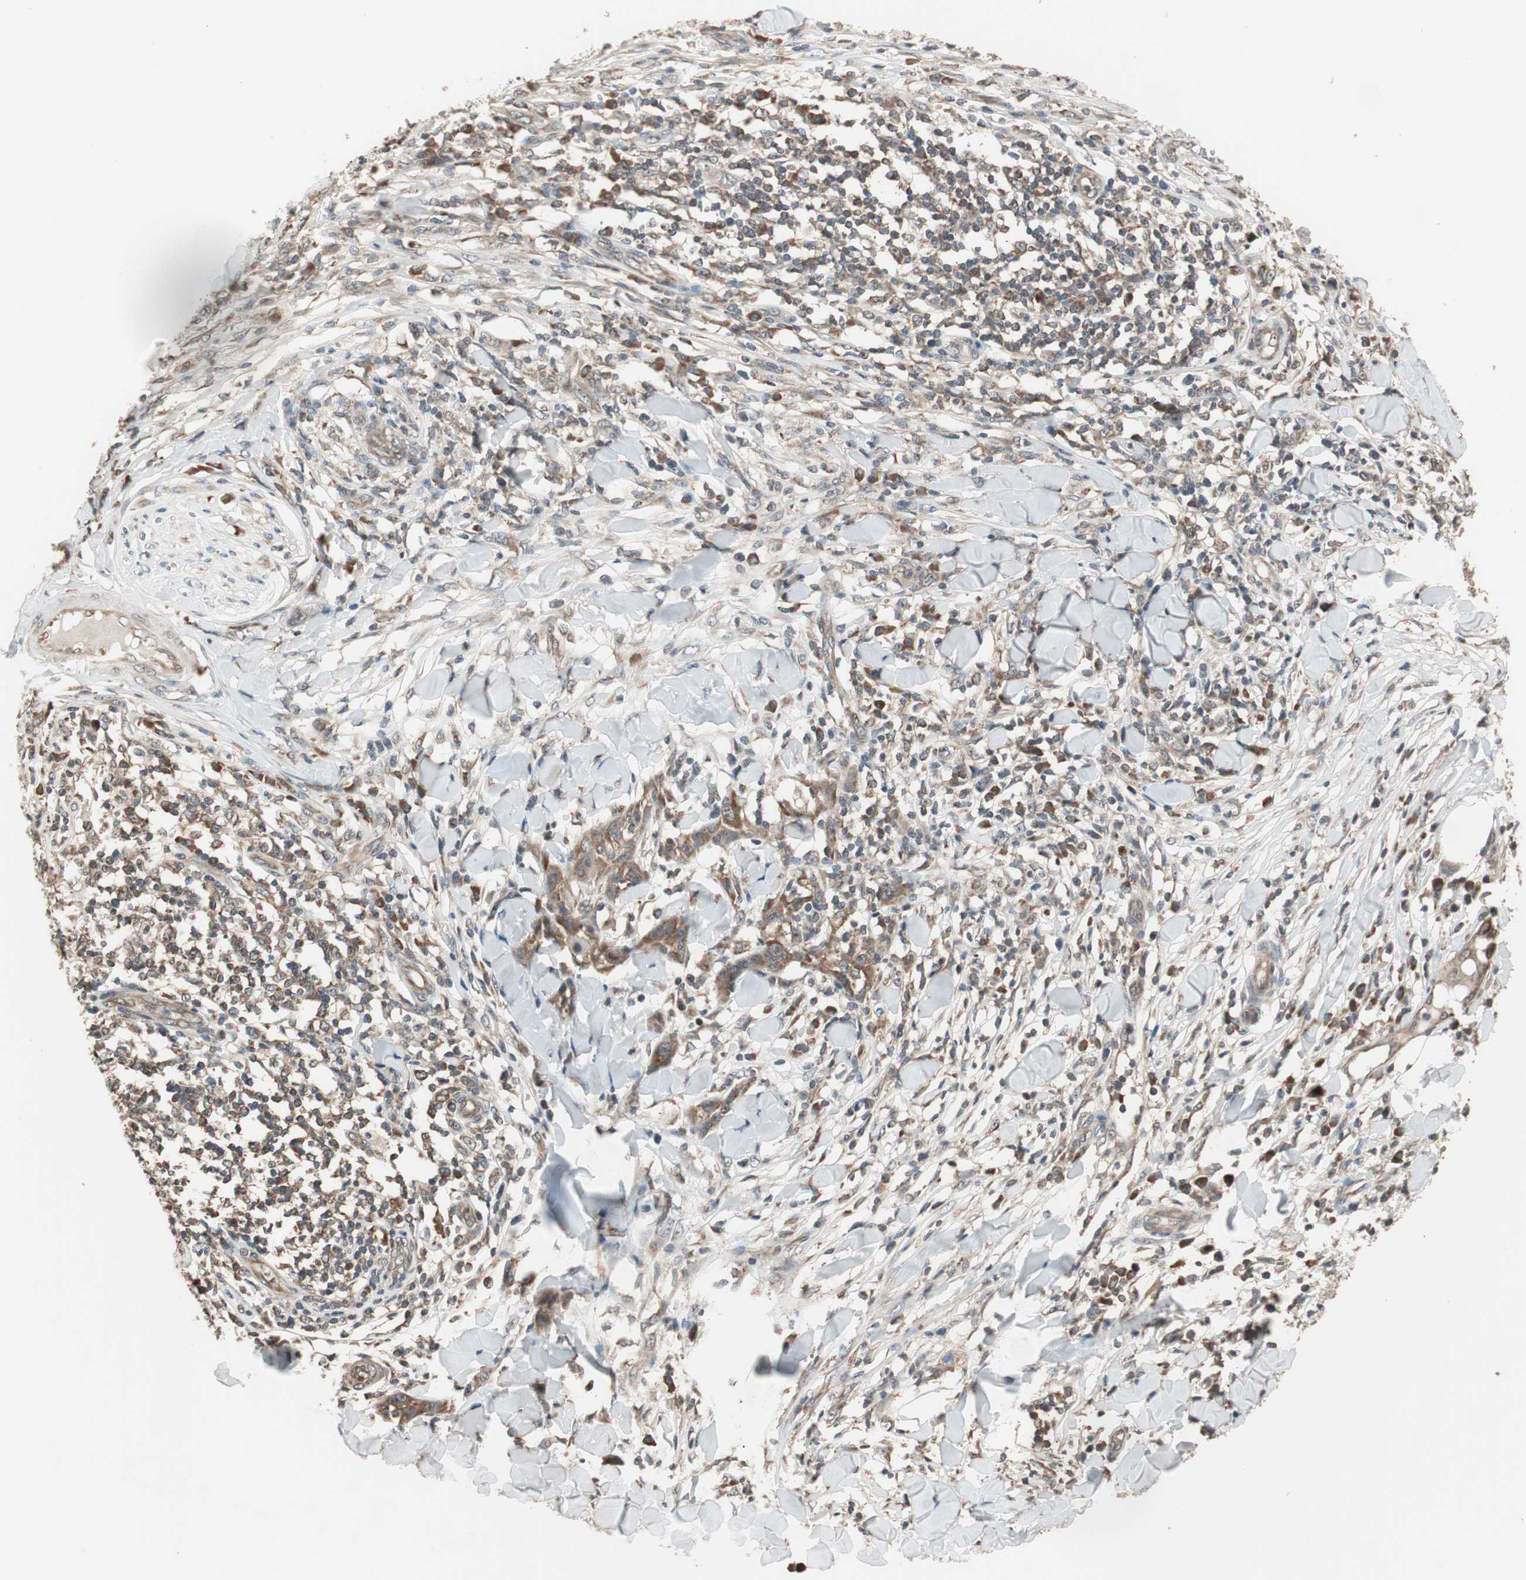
{"staining": {"intensity": "weak", "quantity": ">75%", "location": "cytoplasmic/membranous"}, "tissue": "skin cancer", "cell_type": "Tumor cells", "image_type": "cancer", "snomed": [{"axis": "morphology", "description": "Squamous cell carcinoma, NOS"}, {"axis": "topography", "description": "Skin"}], "caption": "A high-resolution histopathology image shows IHC staining of skin cancer, which demonstrates weak cytoplasmic/membranous expression in about >75% of tumor cells.", "gene": "FBXO5", "patient": {"sex": "male", "age": 24}}